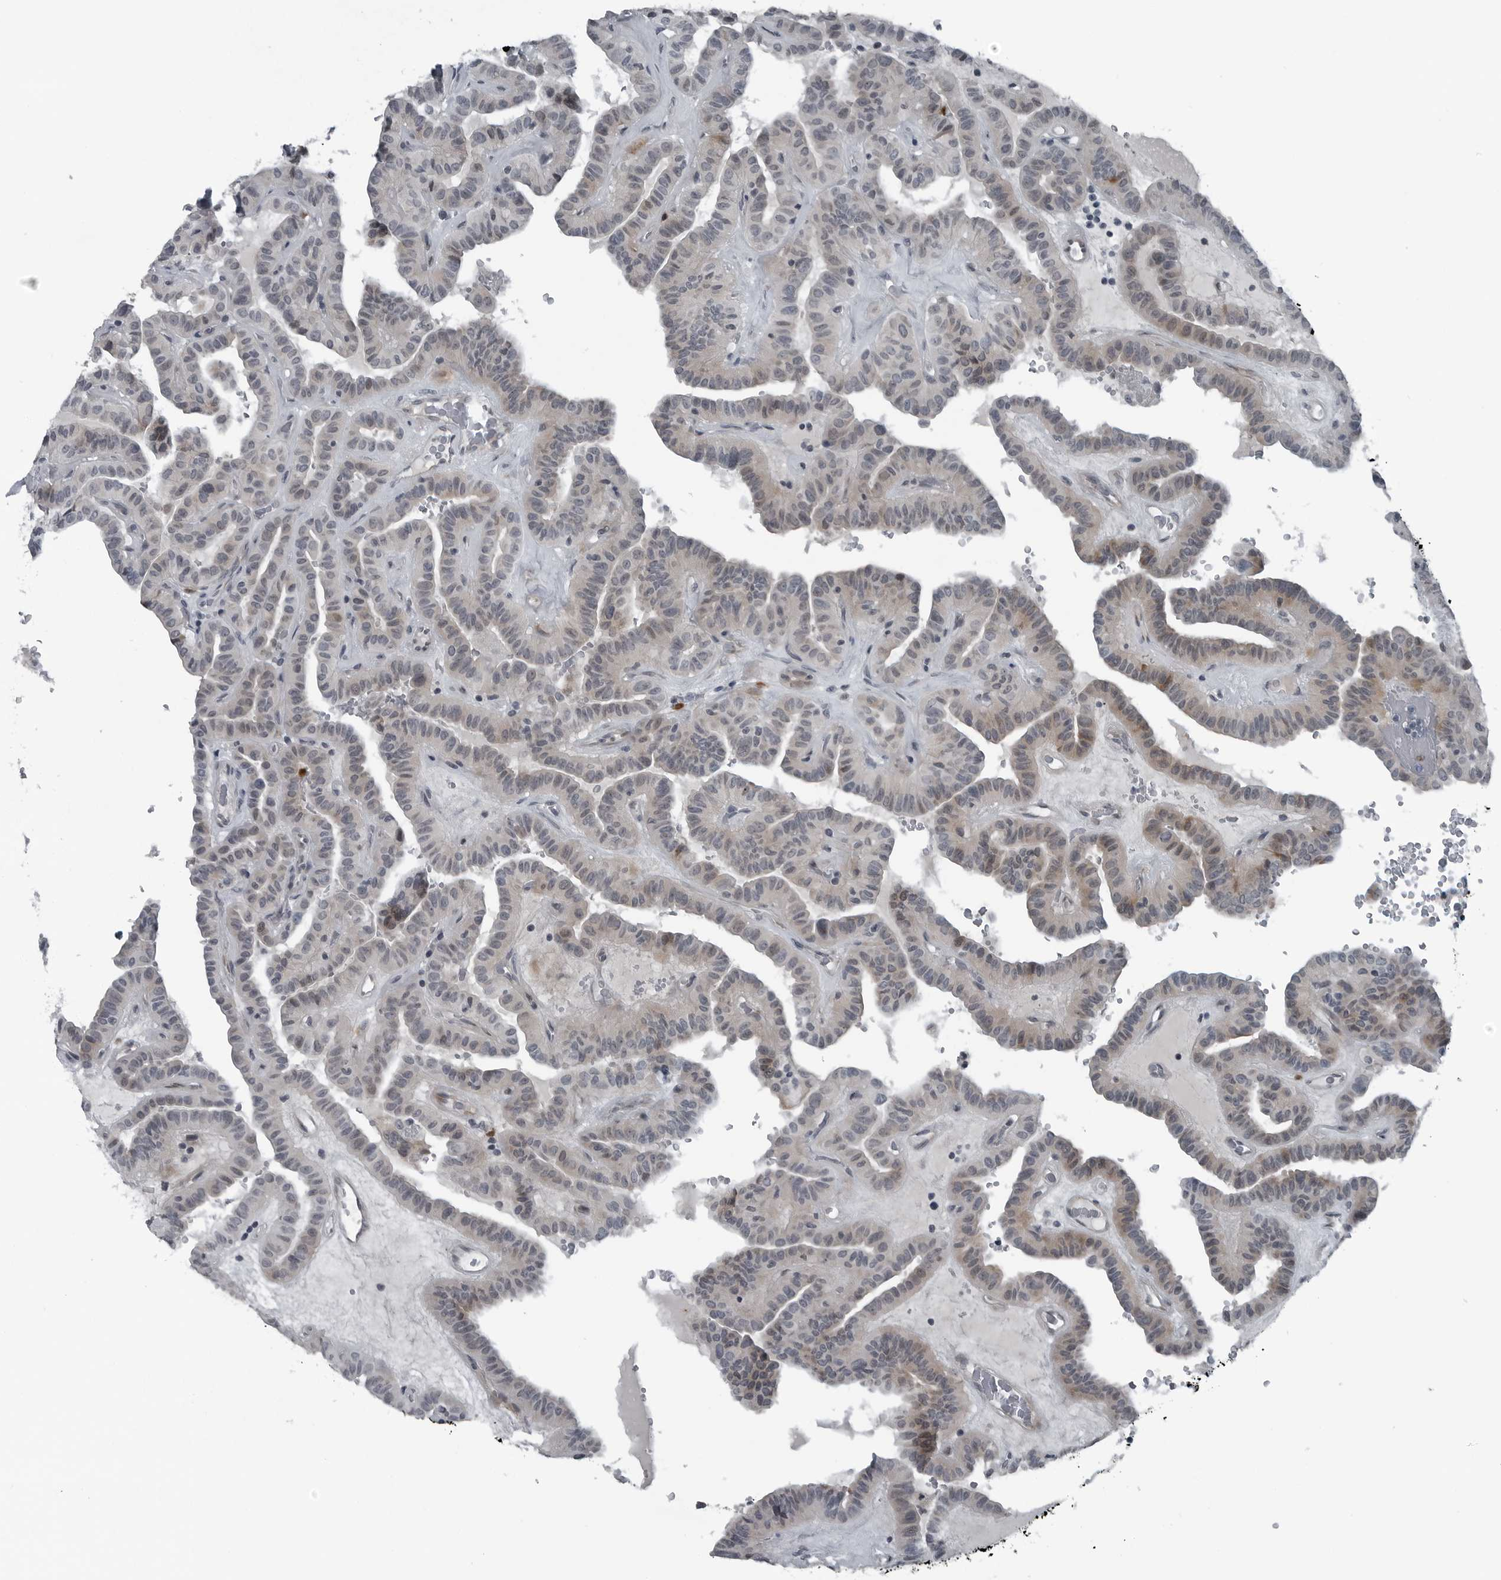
{"staining": {"intensity": "weak", "quantity": "<25%", "location": "cytoplasmic/membranous"}, "tissue": "thyroid cancer", "cell_type": "Tumor cells", "image_type": "cancer", "snomed": [{"axis": "morphology", "description": "Papillary adenocarcinoma, NOS"}, {"axis": "topography", "description": "Thyroid gland"}], "caption": "Immunohistochemical staining of human thyroid papillary adenocarcinoma exhibits no significant expression in tumor cells.", "gene": "DNAAF11", "patient": {"sex": "male", "age": 77}}